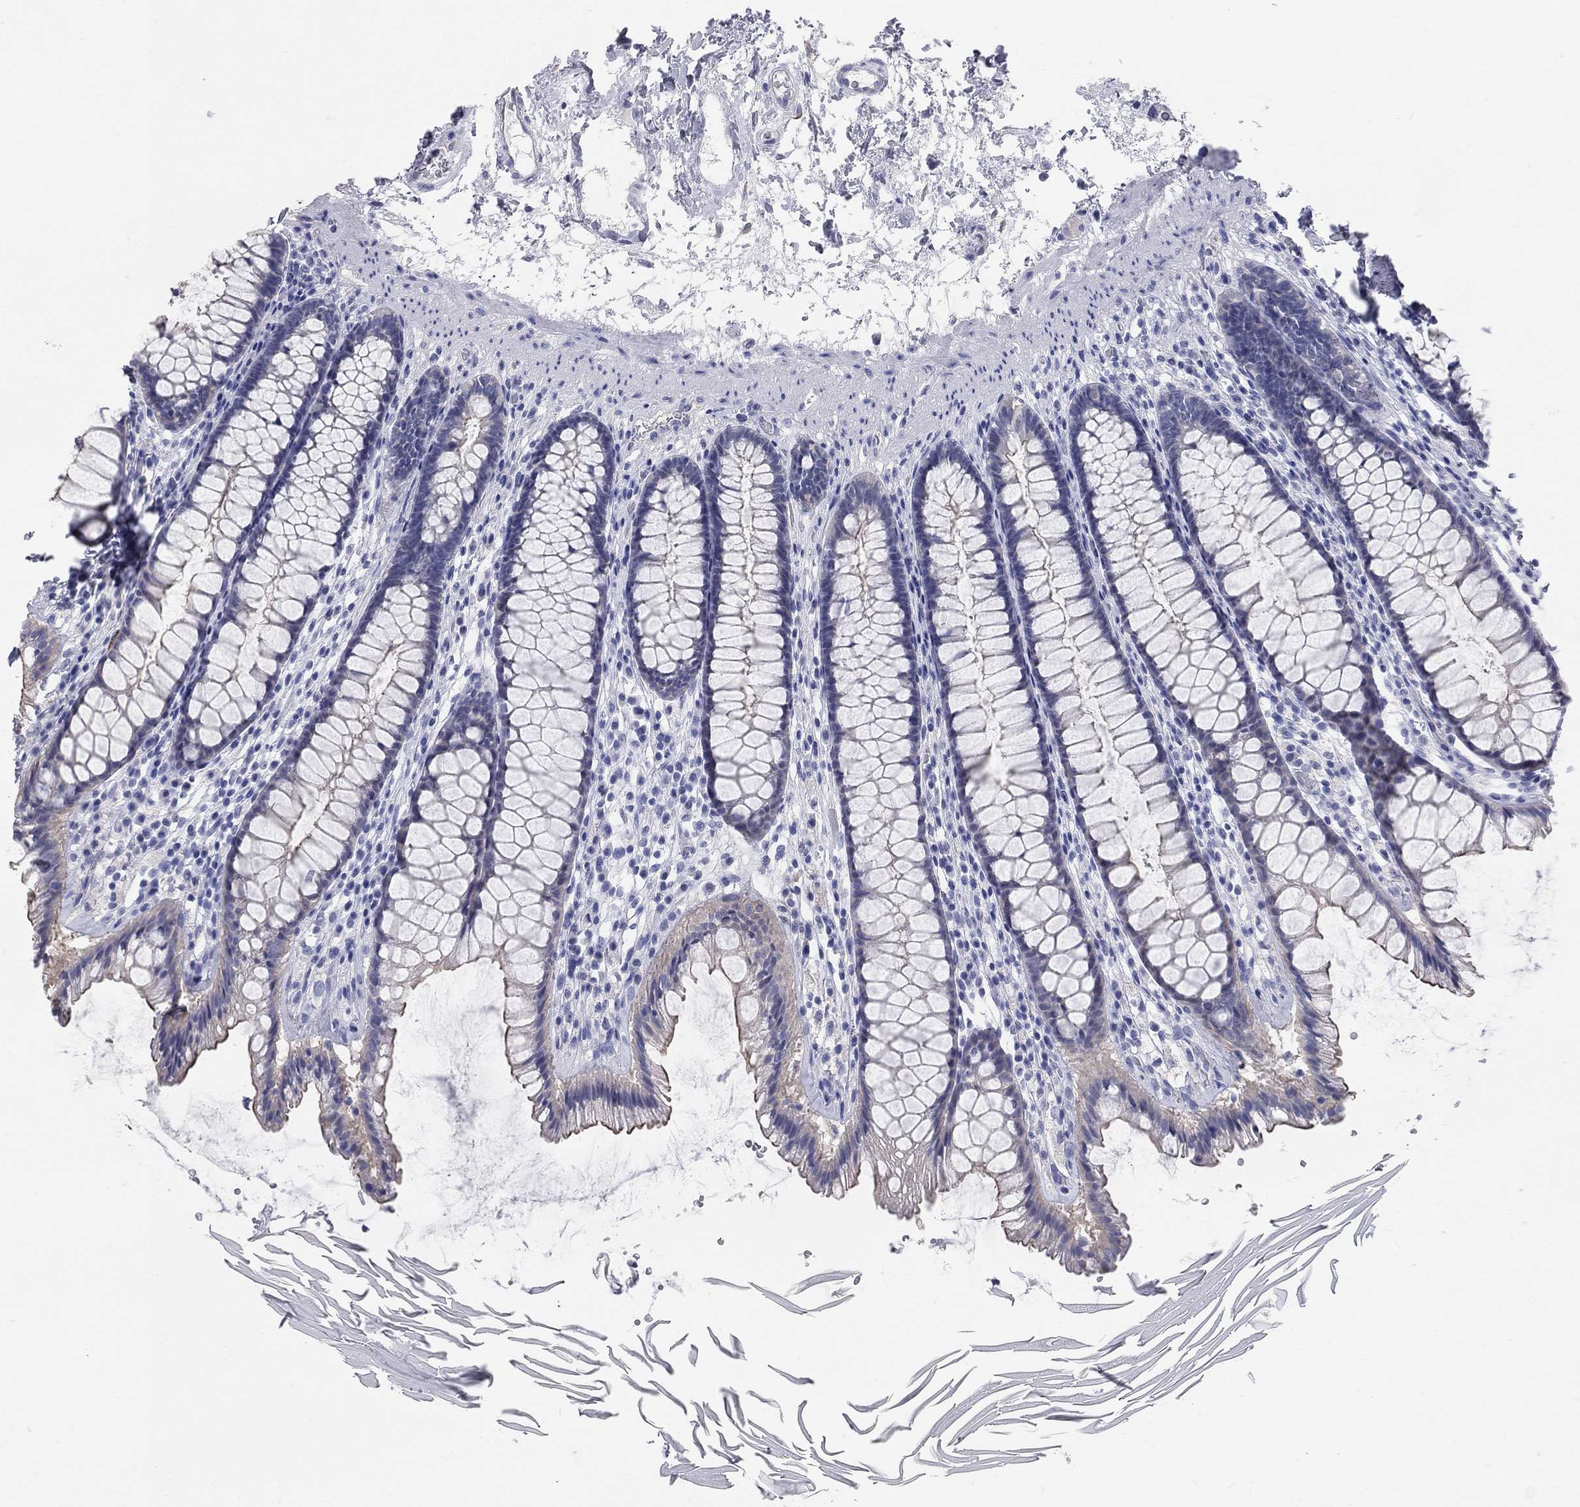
{"staining": {"intensity": "moderate", "quantity": "<25%", "location": "cytoplasmic/membranous"}, "tissue": "rectum", "cell_type": "Glandular cells", "image_type": "normal", "snomed": [{"axis": "morphology", "description": "Normal tissue, NOS"}, {"axis": "topography", "description": "Rectum"}], "caption": "This micrograph shows immunohistochemistry (IHC) staining of benign human rectum, with low moderate cytoplasmic/membranous expression in about <25% of glandular cells.", "gene": "AOX1", "patient": {"sex": "male", "age": 72}}